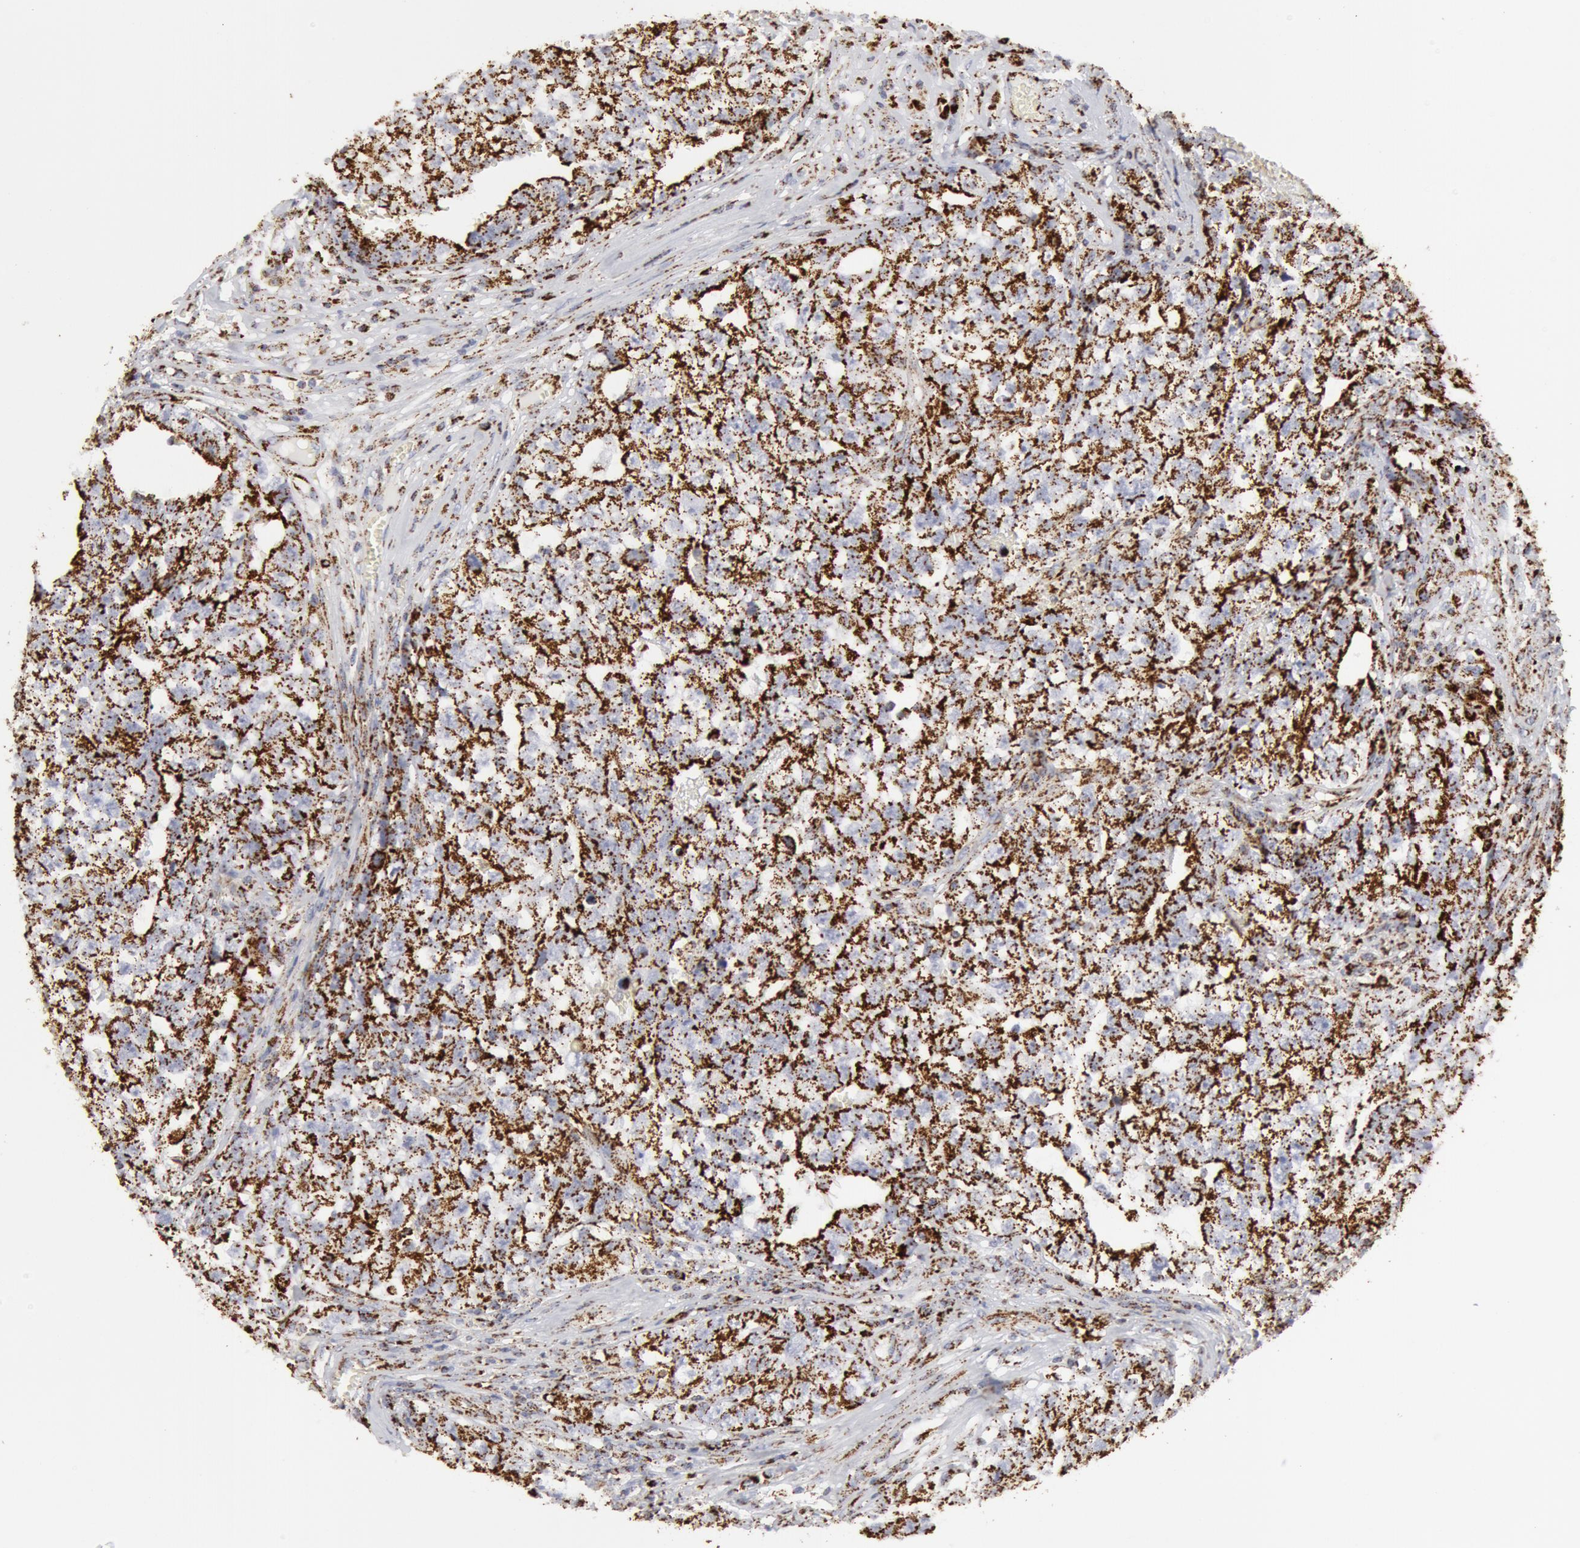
{"staining": {"intensity": "strong", "quantity": ">75%", "location": "cytoplasmic/membranous"}, "tissue": "testis cancer", "cell_type": "Tumor cells", "image_type": "cancer", "snomed": [{"axis": "morphology", "description": "Carcinoma, Embryonal, NOS"}, {"axis": "topography", "description": "Testis"}], "caption": "This is a micrograph of immunohistochemistry (IHC) staining of embryonal carcinoma (testis), which shows strong expression in the cytoplasmic/membranous of tumor cells.", "gene": "ATP5F1B", "patient": {"sex": "male", "age": 31}}